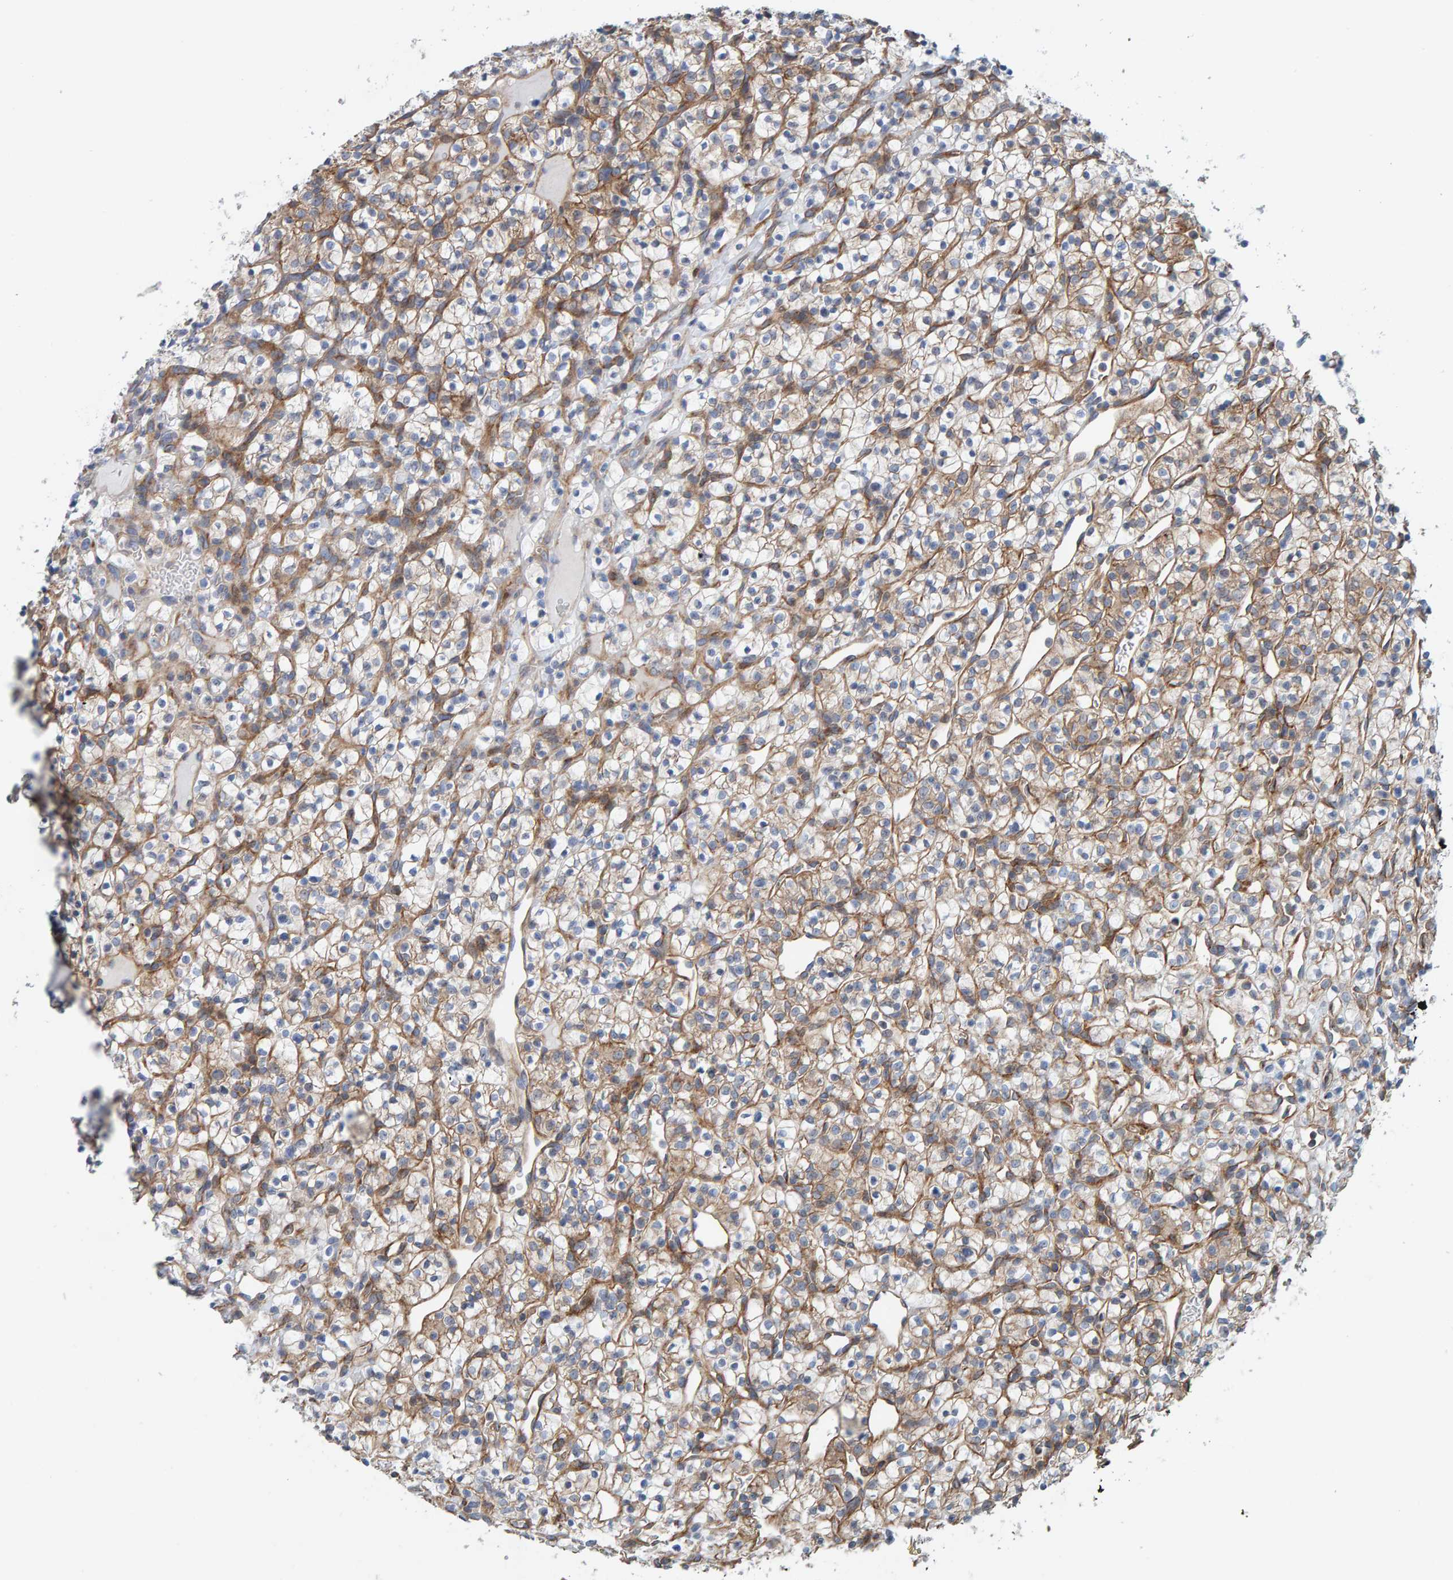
{"staining": {"intensity": "moderate", "quantity": ">75%", "location": "cytoplasmic/membranous"}, "tissue": "renal cancer", "cell_type": "Tumor cells", "image_type": "cancer", "snomed": [{"axis": "morphology", "description": "Adenocarcinoma, NOS"}, {"axis": "topography", "description": "Kidney"}], "caption": "An image of adenocarcinoma (renal) stained for a protein displays moderate cytoplasmic/membranous brown staining in tumor cells.", "gene": "RGP1", "patient": {"sex": "female", "age": 57}}